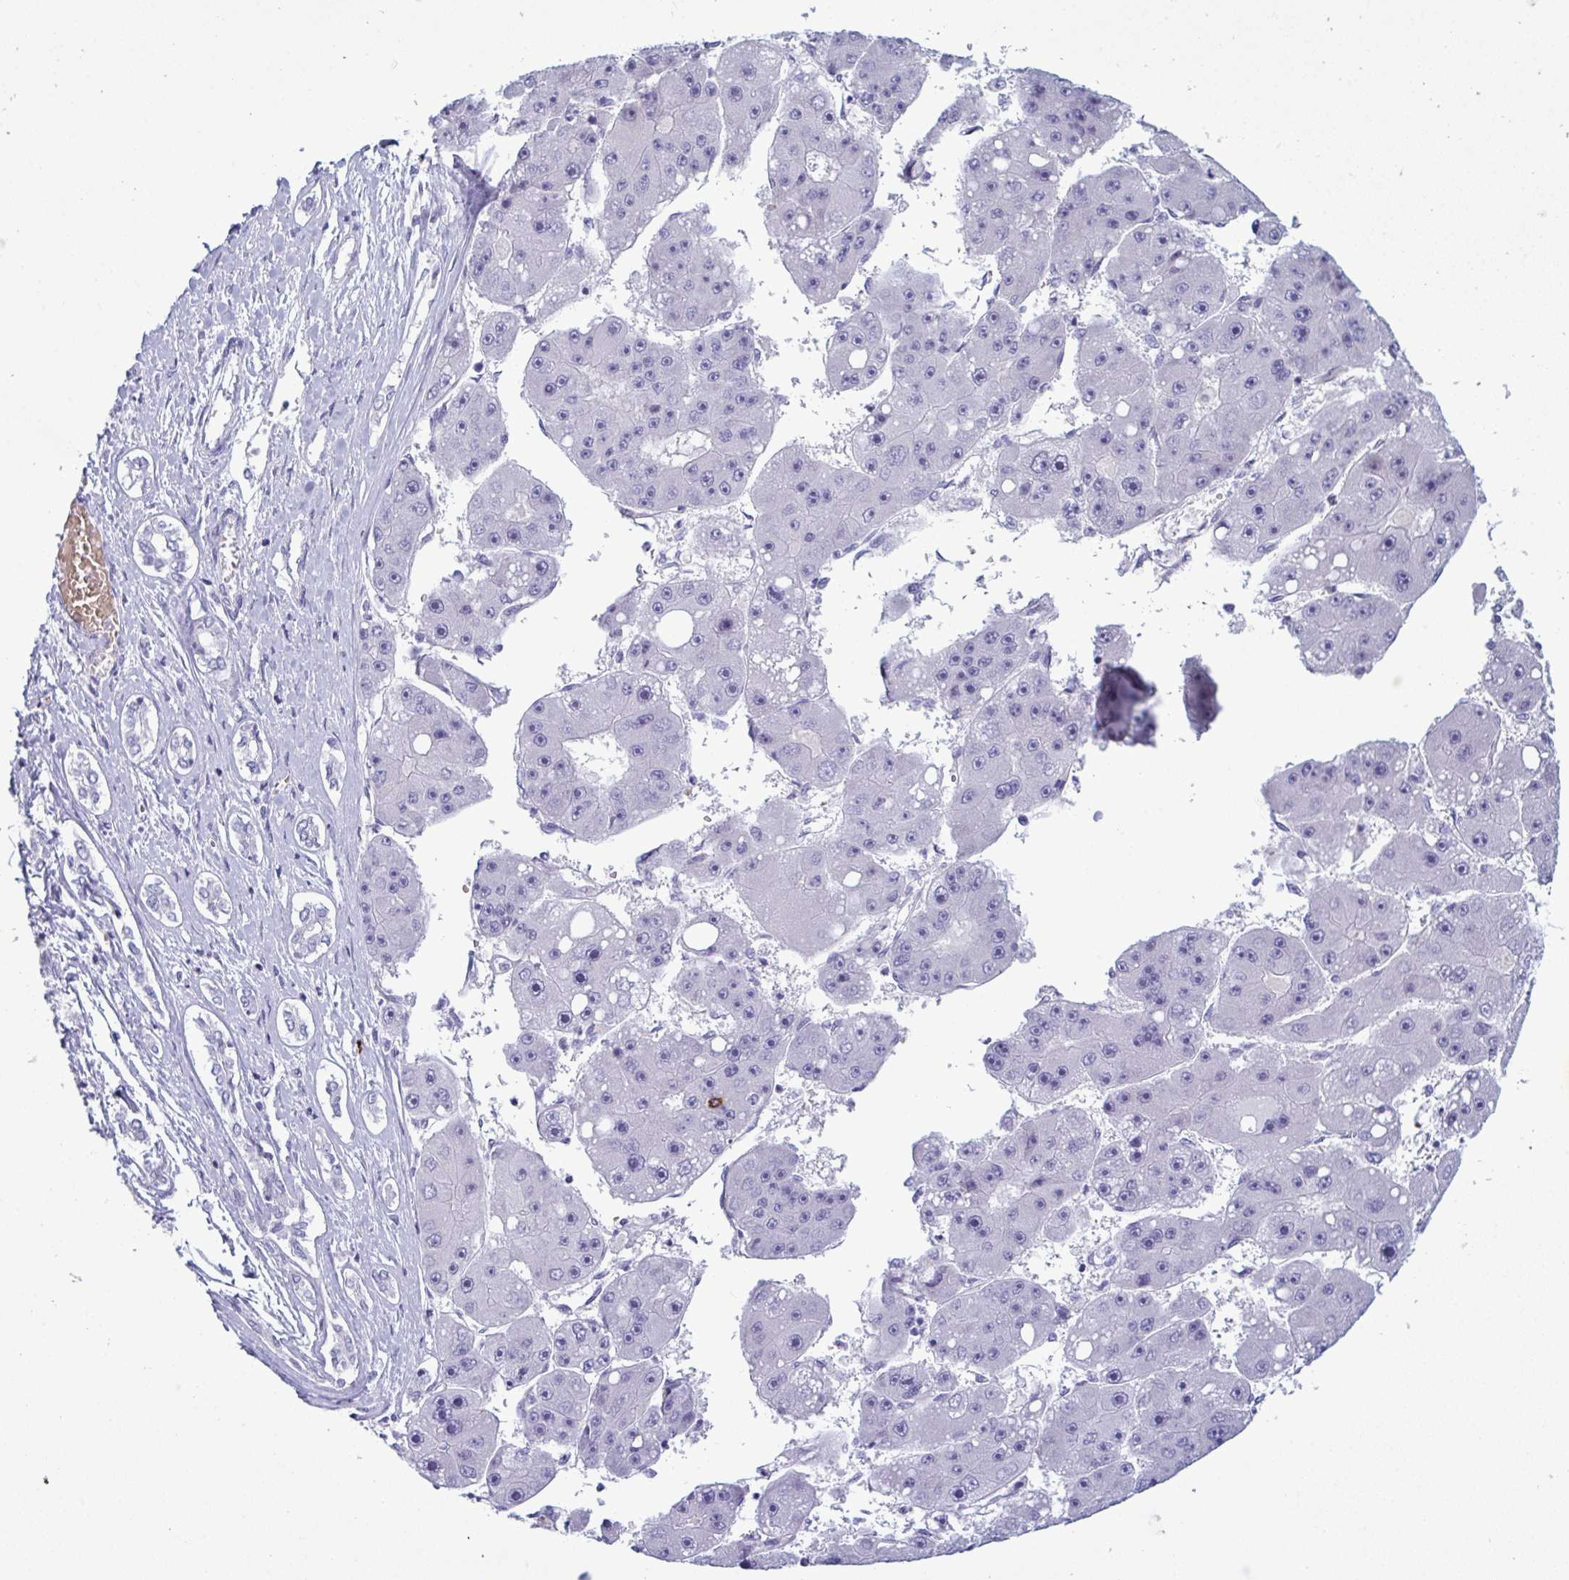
{"staining": {"intensity": "negative", "quantity": "none", "location": "none"}, "tissue": "liver cancer", "cell_type": "Tumor cells", "image_type": "cancer", "snomed": [{"axis": "morphology", "description": "Carcinoma, Hepatocellular, NOS"}, {"axis": "topography", "description": "Liver"}], "caption": "IHC of liver cancer (hepatocellular carcinoma) exhibits no positivity in tumor cells. Nuclei are stained in blue.", "gene": "ZNF684", "patient": {"sex": "female", "age": 61}}